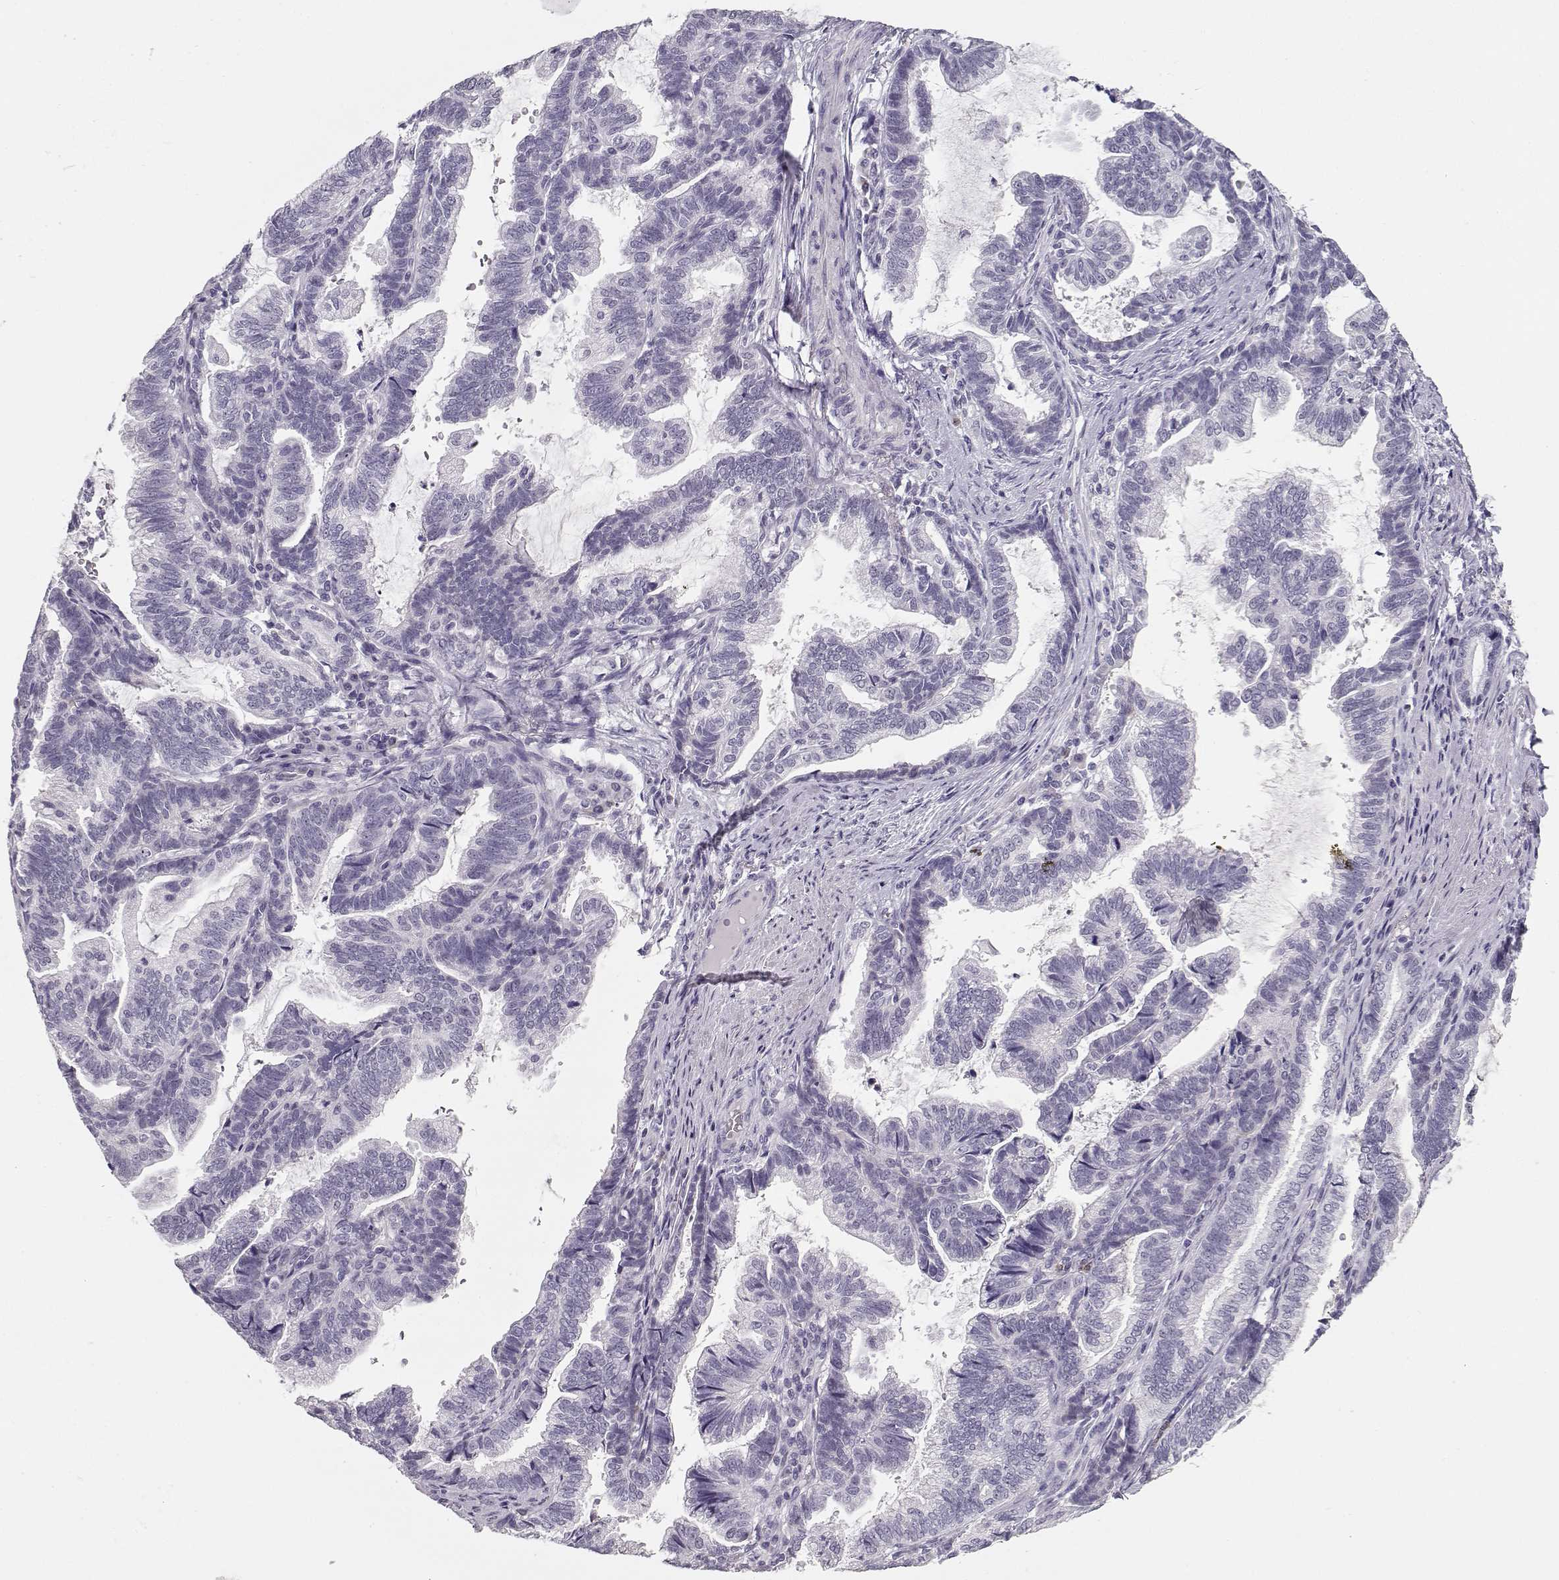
{"staining": {"intensity": "negative", "quantity": "none", "location": "none"}, "tissue": "stomach cancer", "cell_type": "Tumor cells", "image_type": "cancer", "snomed": [{"axis": "morphology", "description": "Adenocarcinoma, NOS"}, {"axis": "topography", "description": "Stomach"}], "caption": "High magnification brightfield microscopy of adenocarcinoma (stomach) stained with DAB (3,3'-diaminobenzidine) (brown) and counterstained with hematoxylin (blue): tumor cells show no significant expression.", "gene": "NUTM1", "patient": {"sex": "male", "age": 83}}